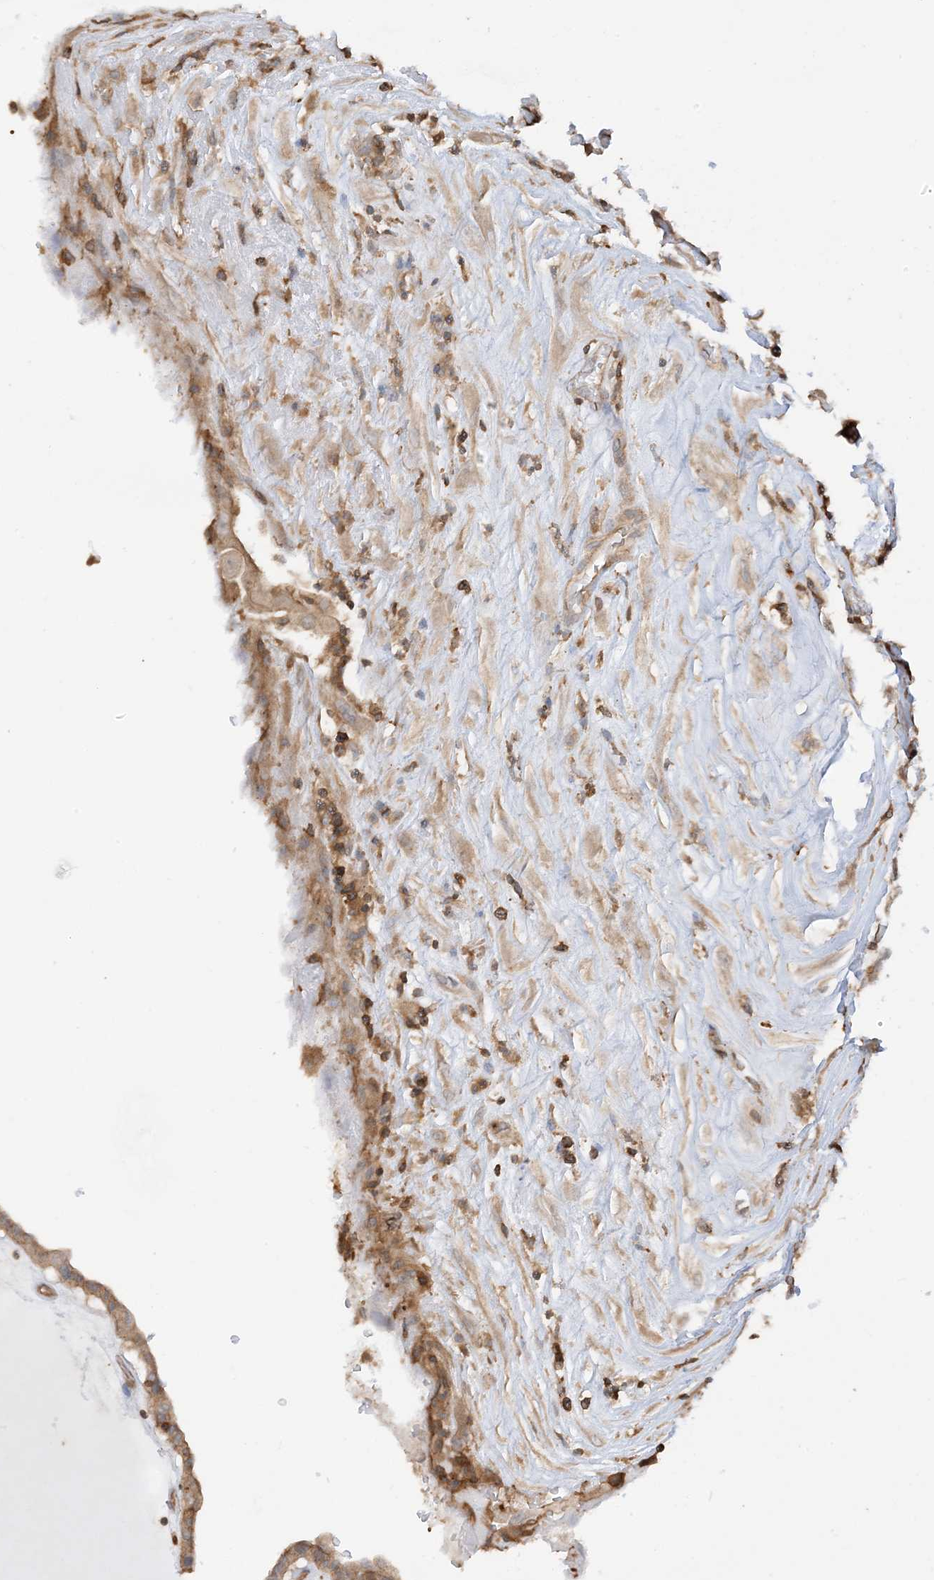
{"staining": {"intensity": "moderate", "quantity": ">75%", "location": "cytoplasmic/membranous"}, "tissue": "thyroid cancer", "cell_type": "Tumor cells", "image_type": "cancer", "snomed": [{"axis": "morphology", "description": "Papillary adenocarcinoma, NOS"}, {"axis": "topography", "description": "Thyroid gland"}], "caption": "Thyroid cancer (papillary adenocarcinoma) stained for a protein (brown) displays moderate cytoplasmic/membranous positive staining in about >75% of tumor cells.", "gene": "CAPZB", "patient": {"sex": "male", "age": 77}}